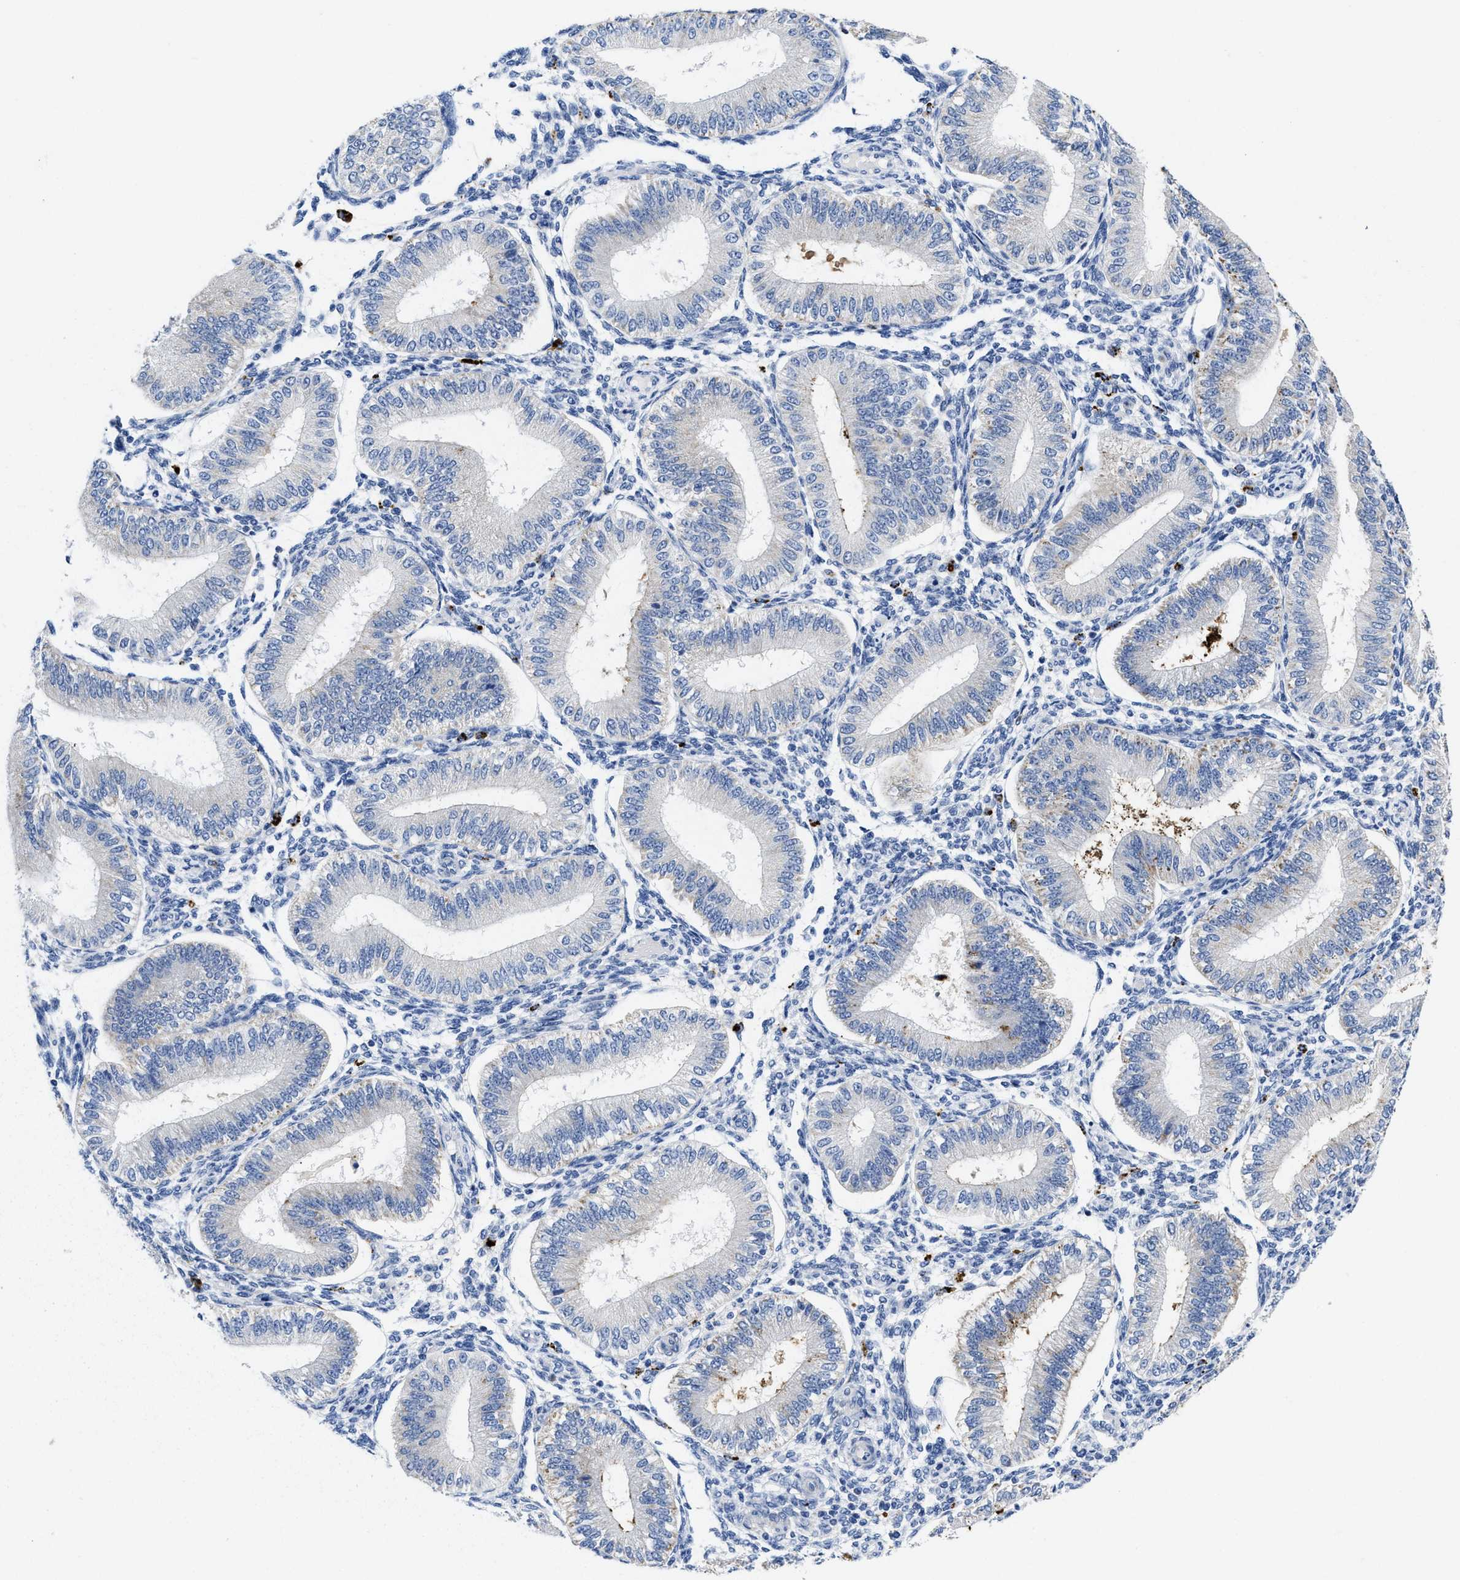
{"staining": {"intensity": "negative", "quantity": "none", "location": "none"}, "tissue": "endometrium", "cell_type": "Cells in endometrial stroma", "image_type": "normal", "snomed": [{"axis": "morphology", "description": "Normal tissue, NOS"}, {"axis": "topography", "description": "Endometrium"}], "caption": "IHC micrograph of benign endometrium: human endometrium stained with DAB reveals no significant protein expression in cells in endometrial stroma.", "gene": "TBRG4", "patient": {"sex": "female", "age": 39}}